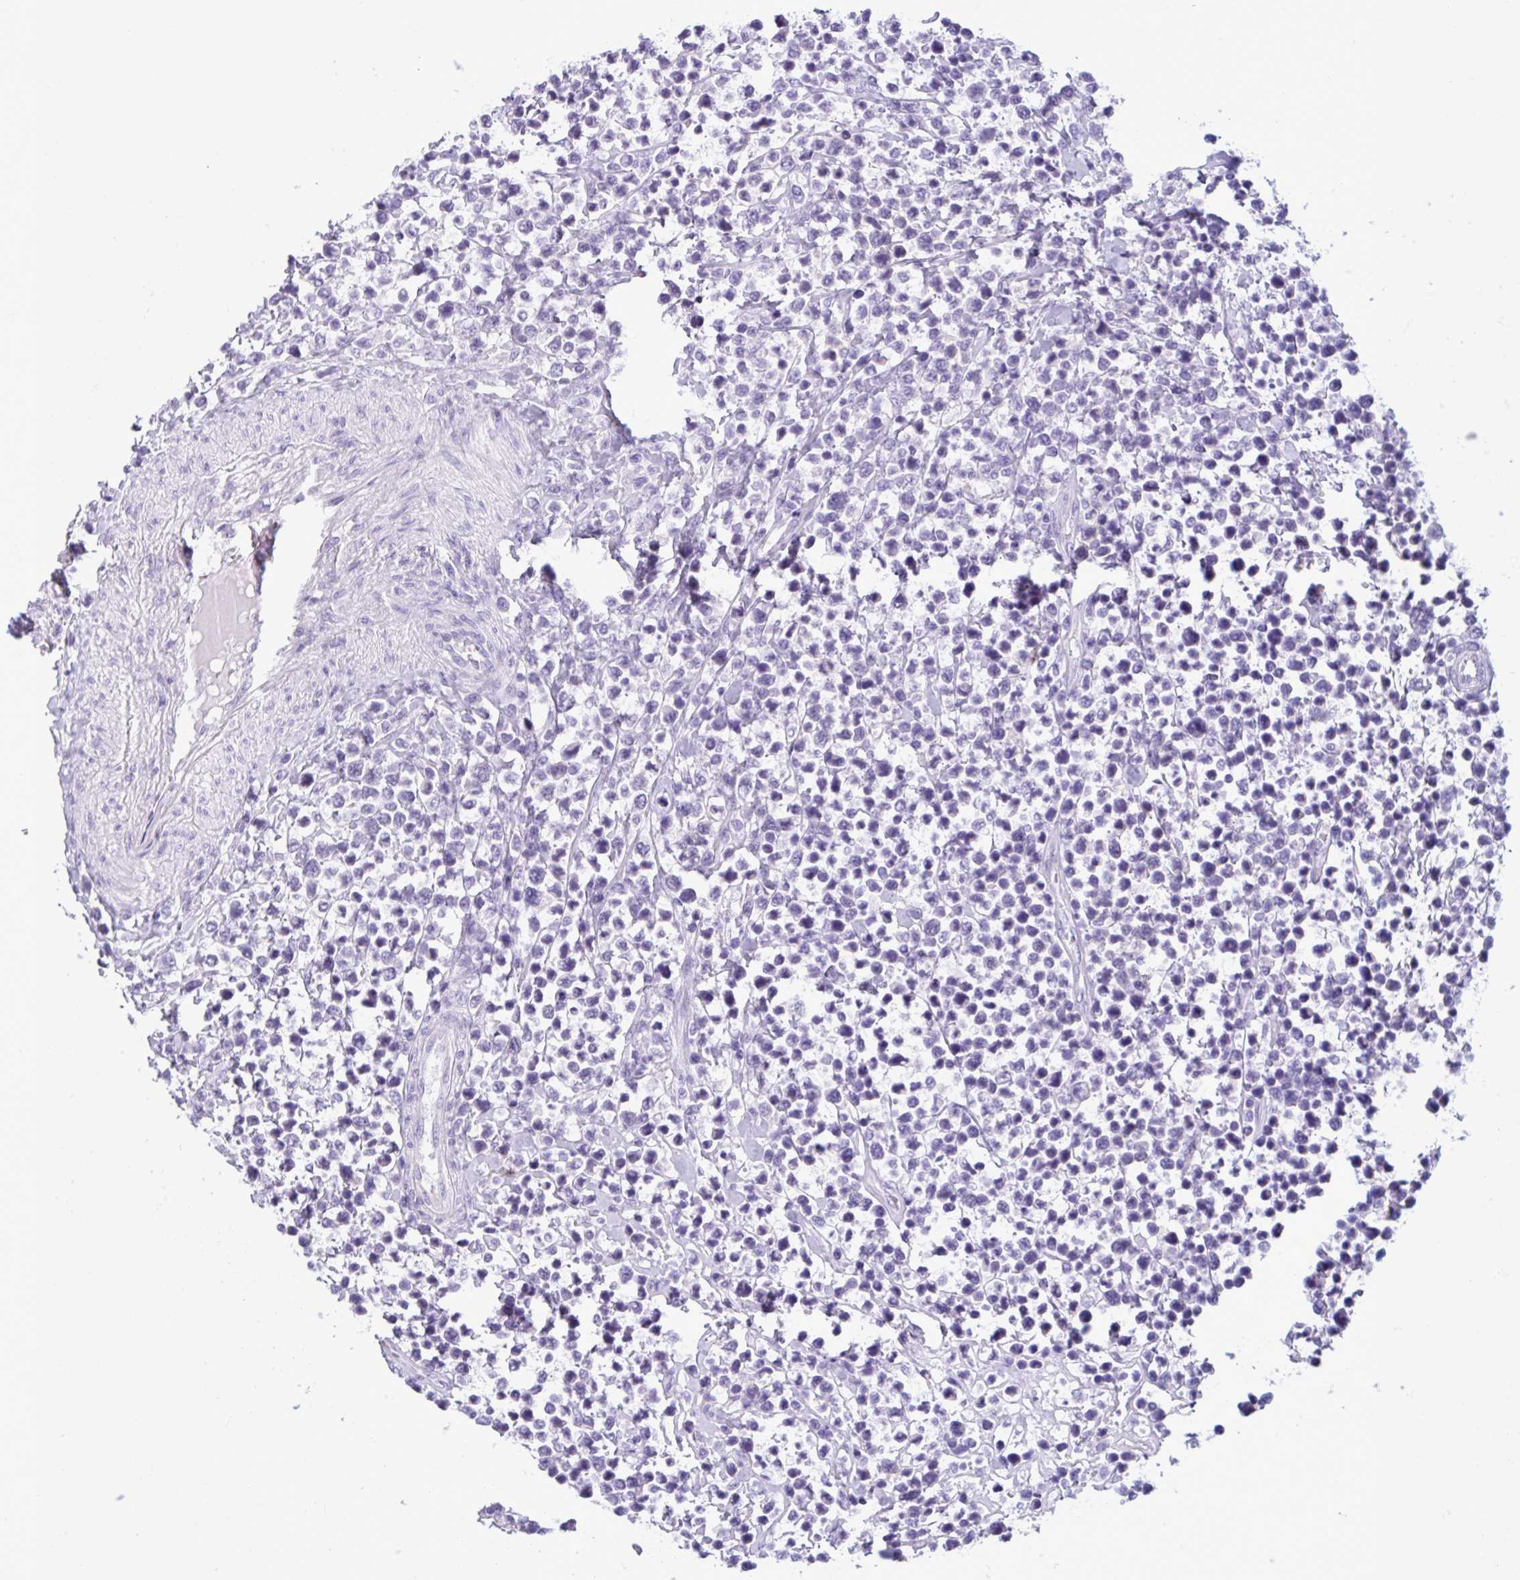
{"staining": {"intensity": "negative", "quantity": "none", "location": "none"}, "tissue": "lymphoma", "cell_type": "Tumor cells", "image_type": "cancer", "snomed": [{"axis": "morphology", "description": "Malignant lymphoma, non-Hodgkin's type, High grade"}, {"axis": "topography", "description": "Soft tissue"}], "caption": "This is a histopathology image of IHC staining of lymphoma, which shows no positivity in tumor cells. (DAB immunohistochemistry, high magnification).", "gene": "WNT9B", "patient": {"sex": "female", "age": 56}}